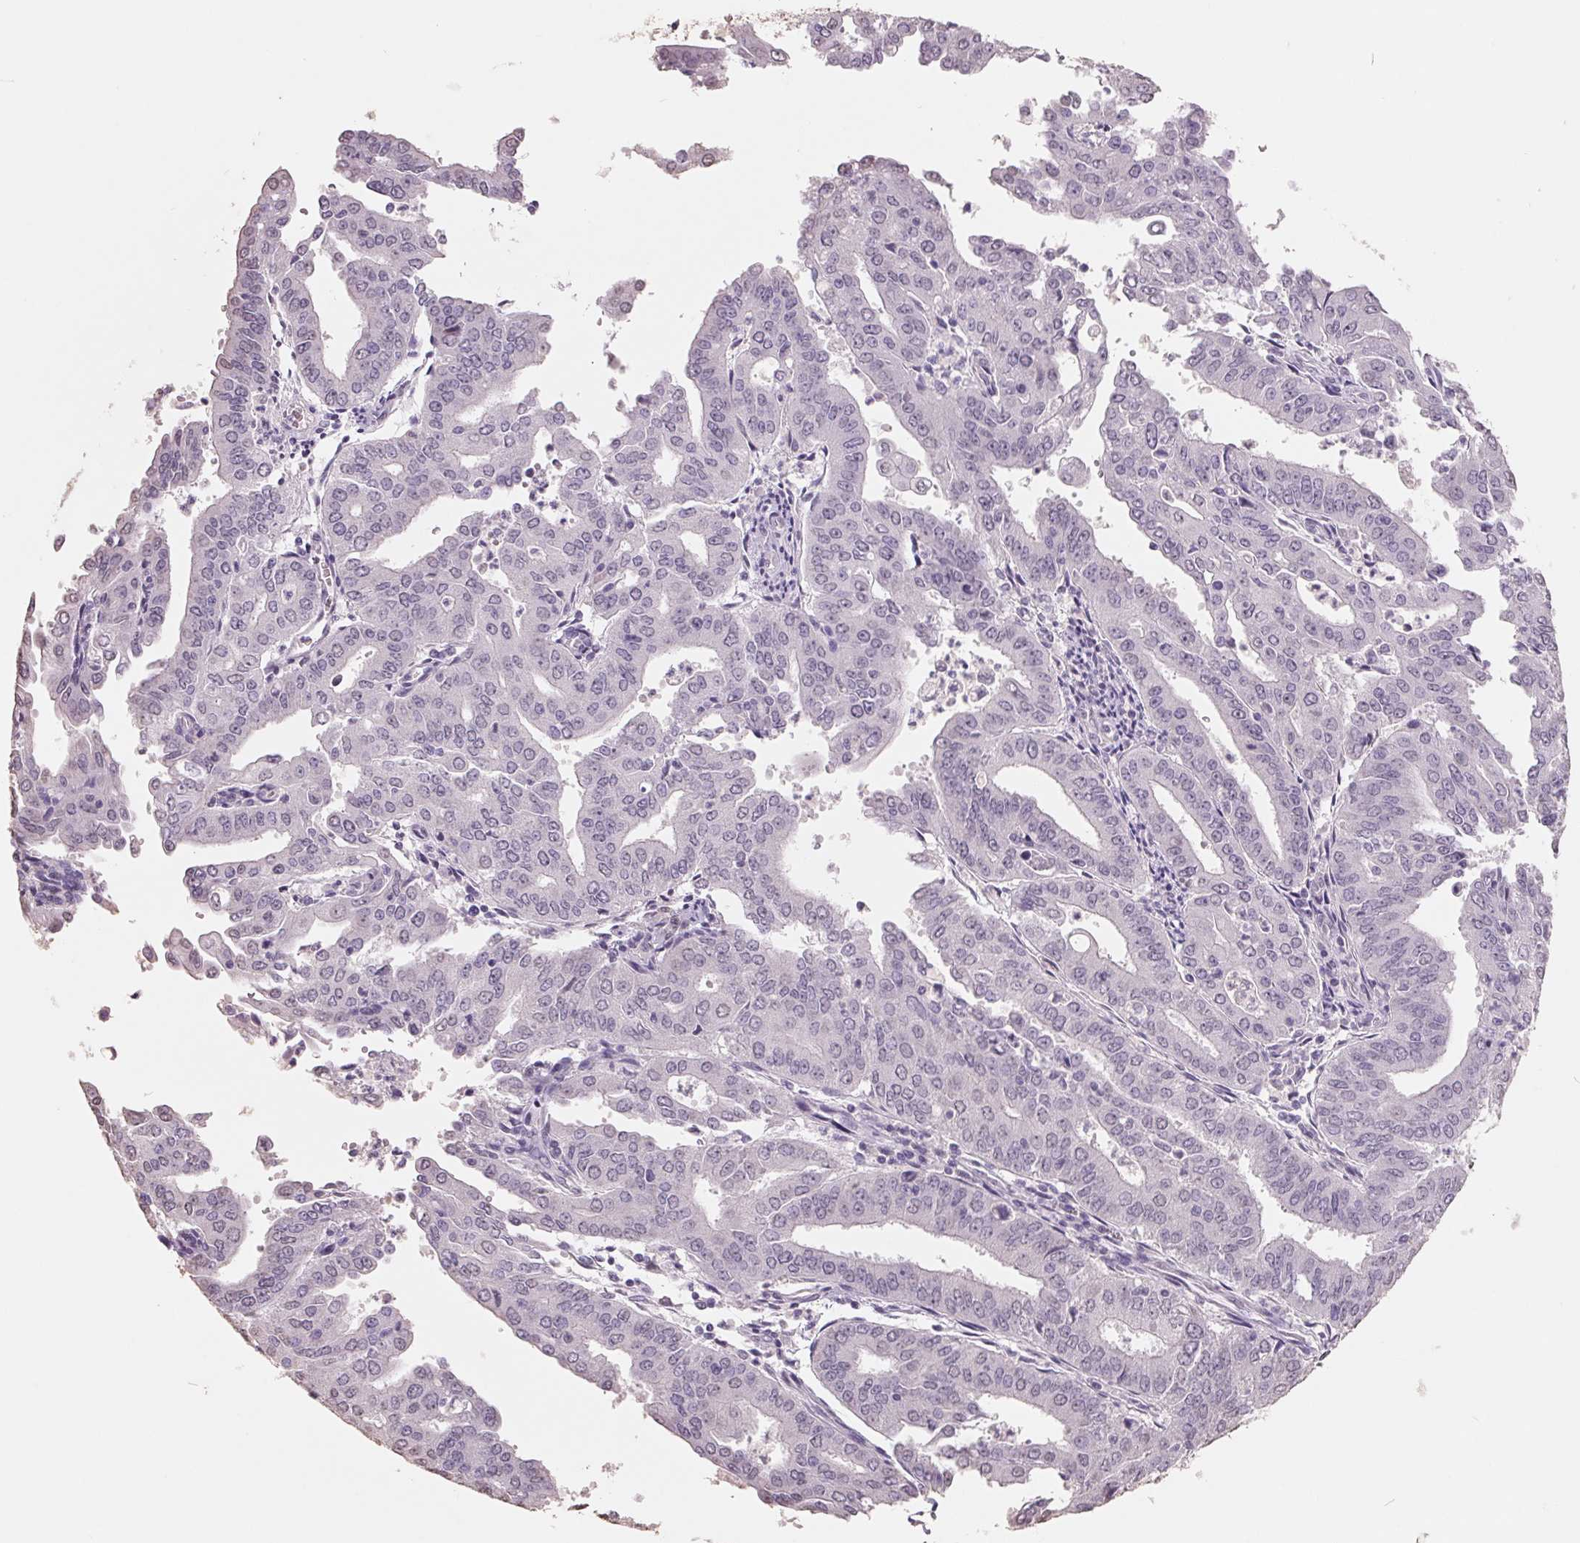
{"staining": {"intensity": "negative", "quantity": "none", "location": "none"}, "tissue": "cervical cancer", "cell_type": "Tumor cells", "image_type": "cancer", "snomed": [{"axis": "morphology", "description": "Adenocarcinoma, NOS"}, {"axis": "topography", "description": "Cervix"}], "caption": "IHC histopathology image of human adenocarcinoma (cervical) stained for a protein (brown), which demonstrates no staining in tumor cells. (Brightfield microscopy of DAB immunohistochemistry at high magnification).", "gene": "FTCD", "patient": {"sex": "female", "age": 56}}